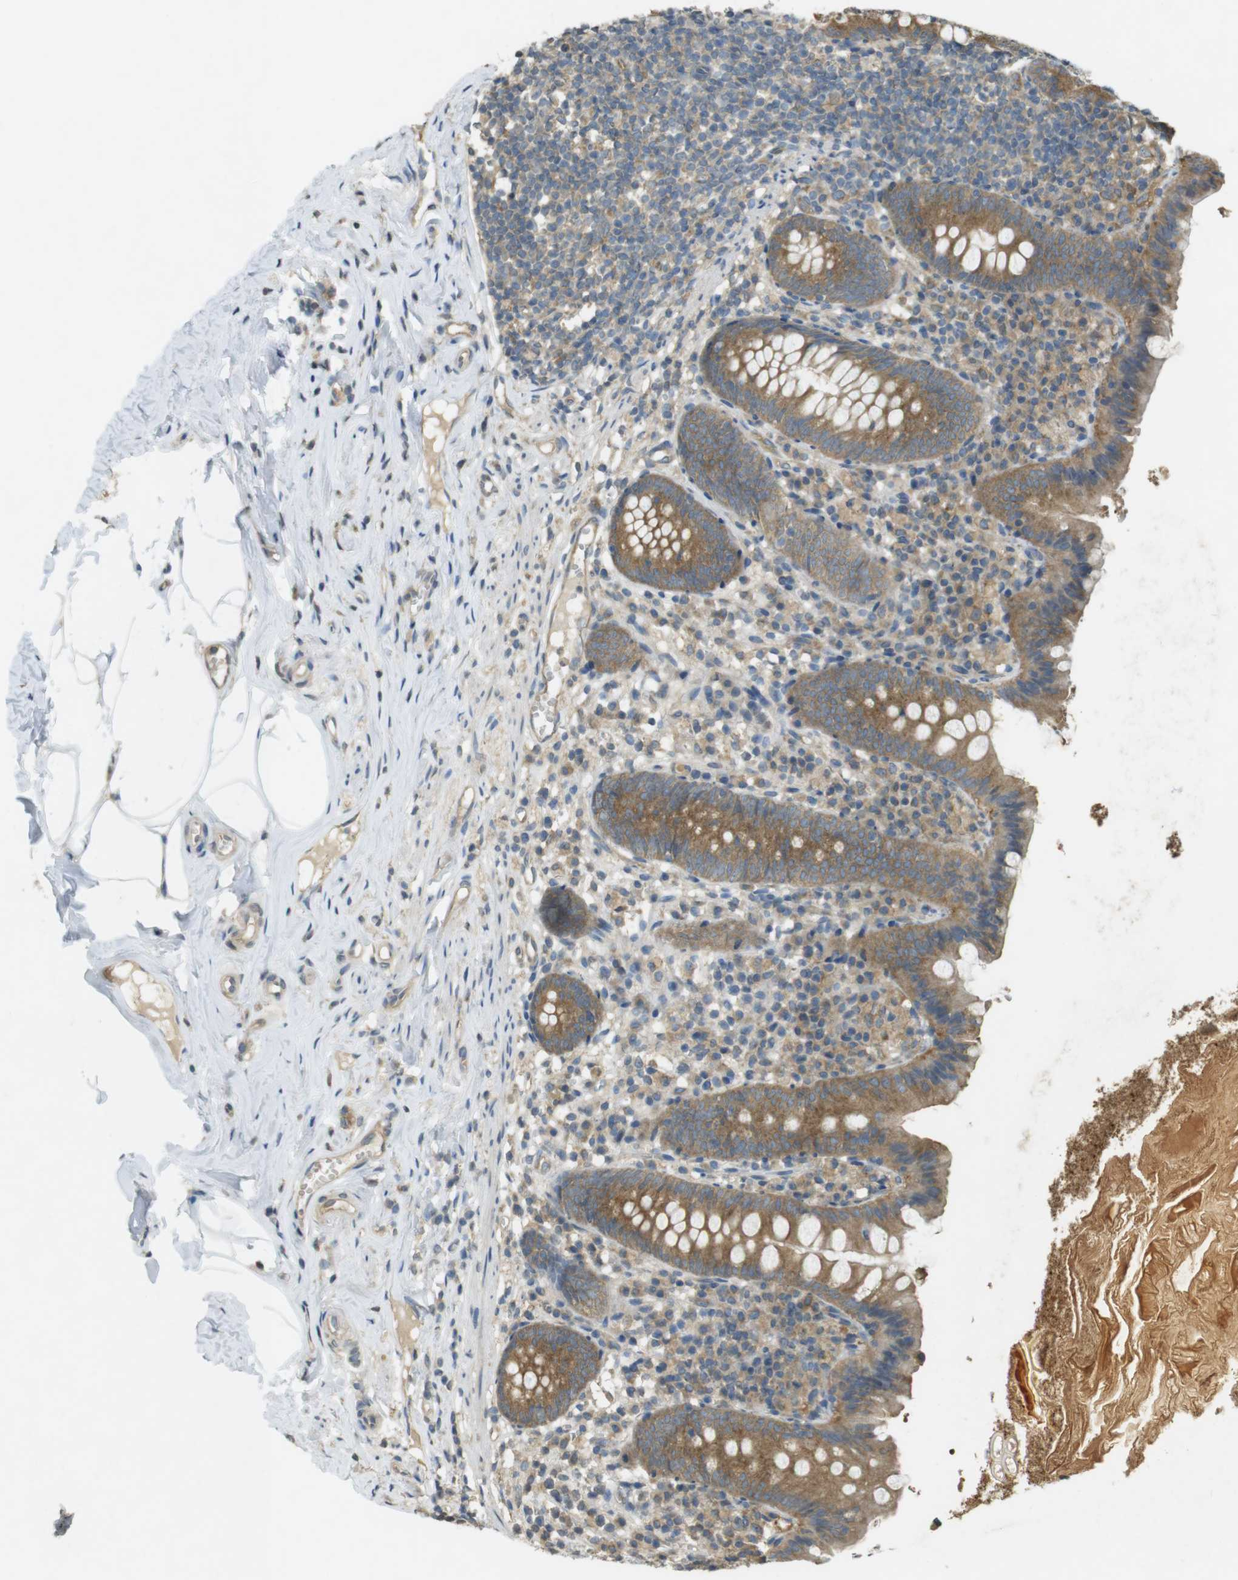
{"staining": {"intensity": "moderate", "quantity": ">75%", "location": "cytoplasmic/membranous"}, "tissue": "appendix", "cell_type": "Glandular cells", "image_type": "normal", "snomed": [{"axis": "morphology", "description": "Normal tissue, NOS"}, {"axis": "topography", "description": "Appendix"}], "caption": "Appendix stained for a protein demonstrates moderate cytoplasmic/membranous positivity in glandular cells. Nuclei are stained in blue.", "gene": "KIF5B", "patient": {"sex": "male", "age": 52}}